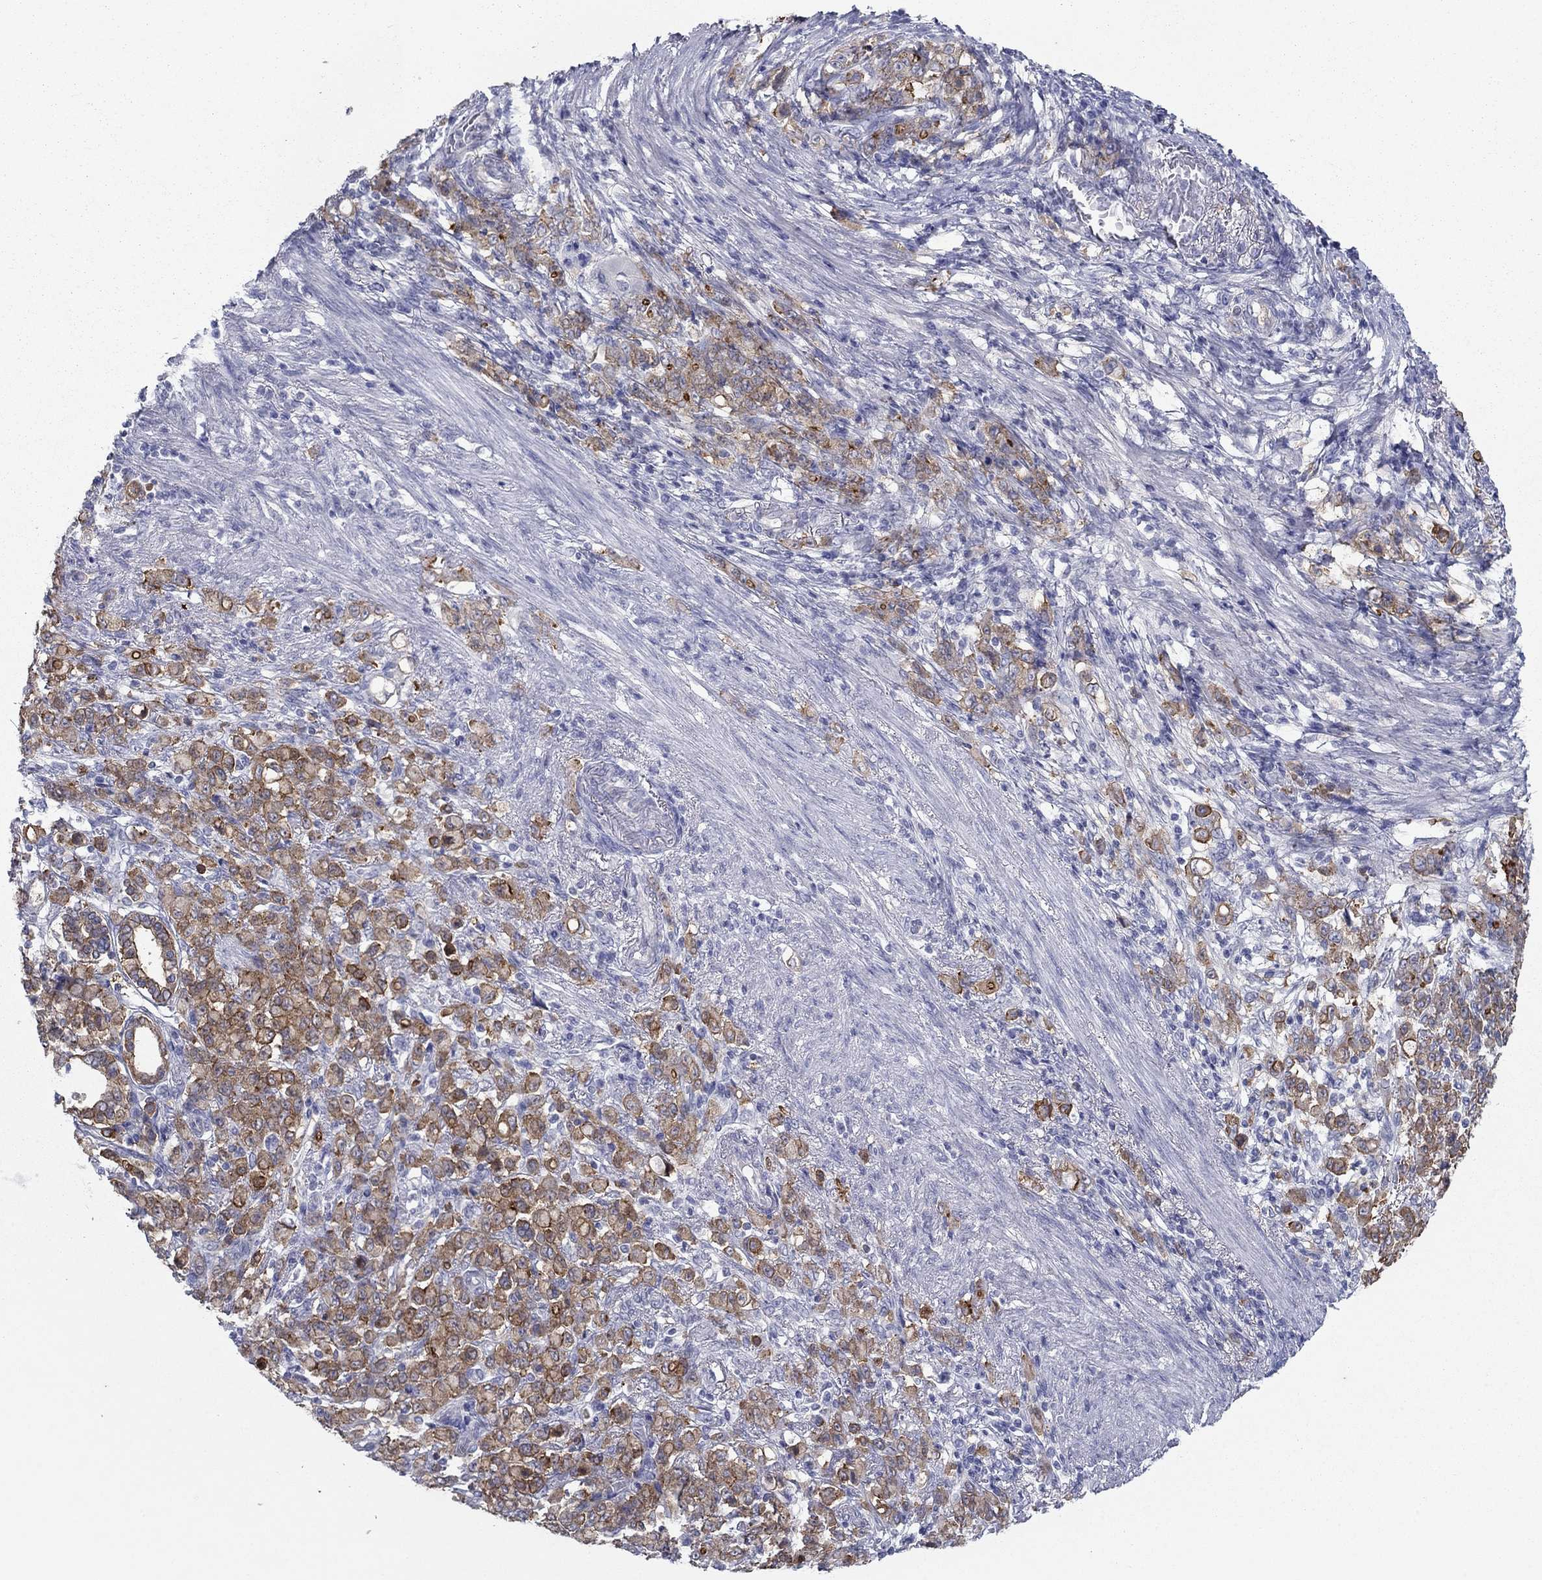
{"staining": {"intensity": "moderate", "quantity": ">75%", "location": "cytoplasmic/membranous"}, "tissue": "stomach cancer", "cell_type": "Tumor cells", "image_type": "cancer", "snomed": [{"axis": "morphology", "description": "Normal tissue, NOS"}, {"axis": "morphology", "description": "Adenocarcinoma, NOS"}, {"axis": "topography", "description": "Stomach"}], "caption": "Protein staining of stomach adenocarcinoma tissue shows moderate cytoplasmic/membranous positivity in approximately >75% of tumor cells.", "gene": "PLS1", "patient": {"sex": "female", "age": 79}}